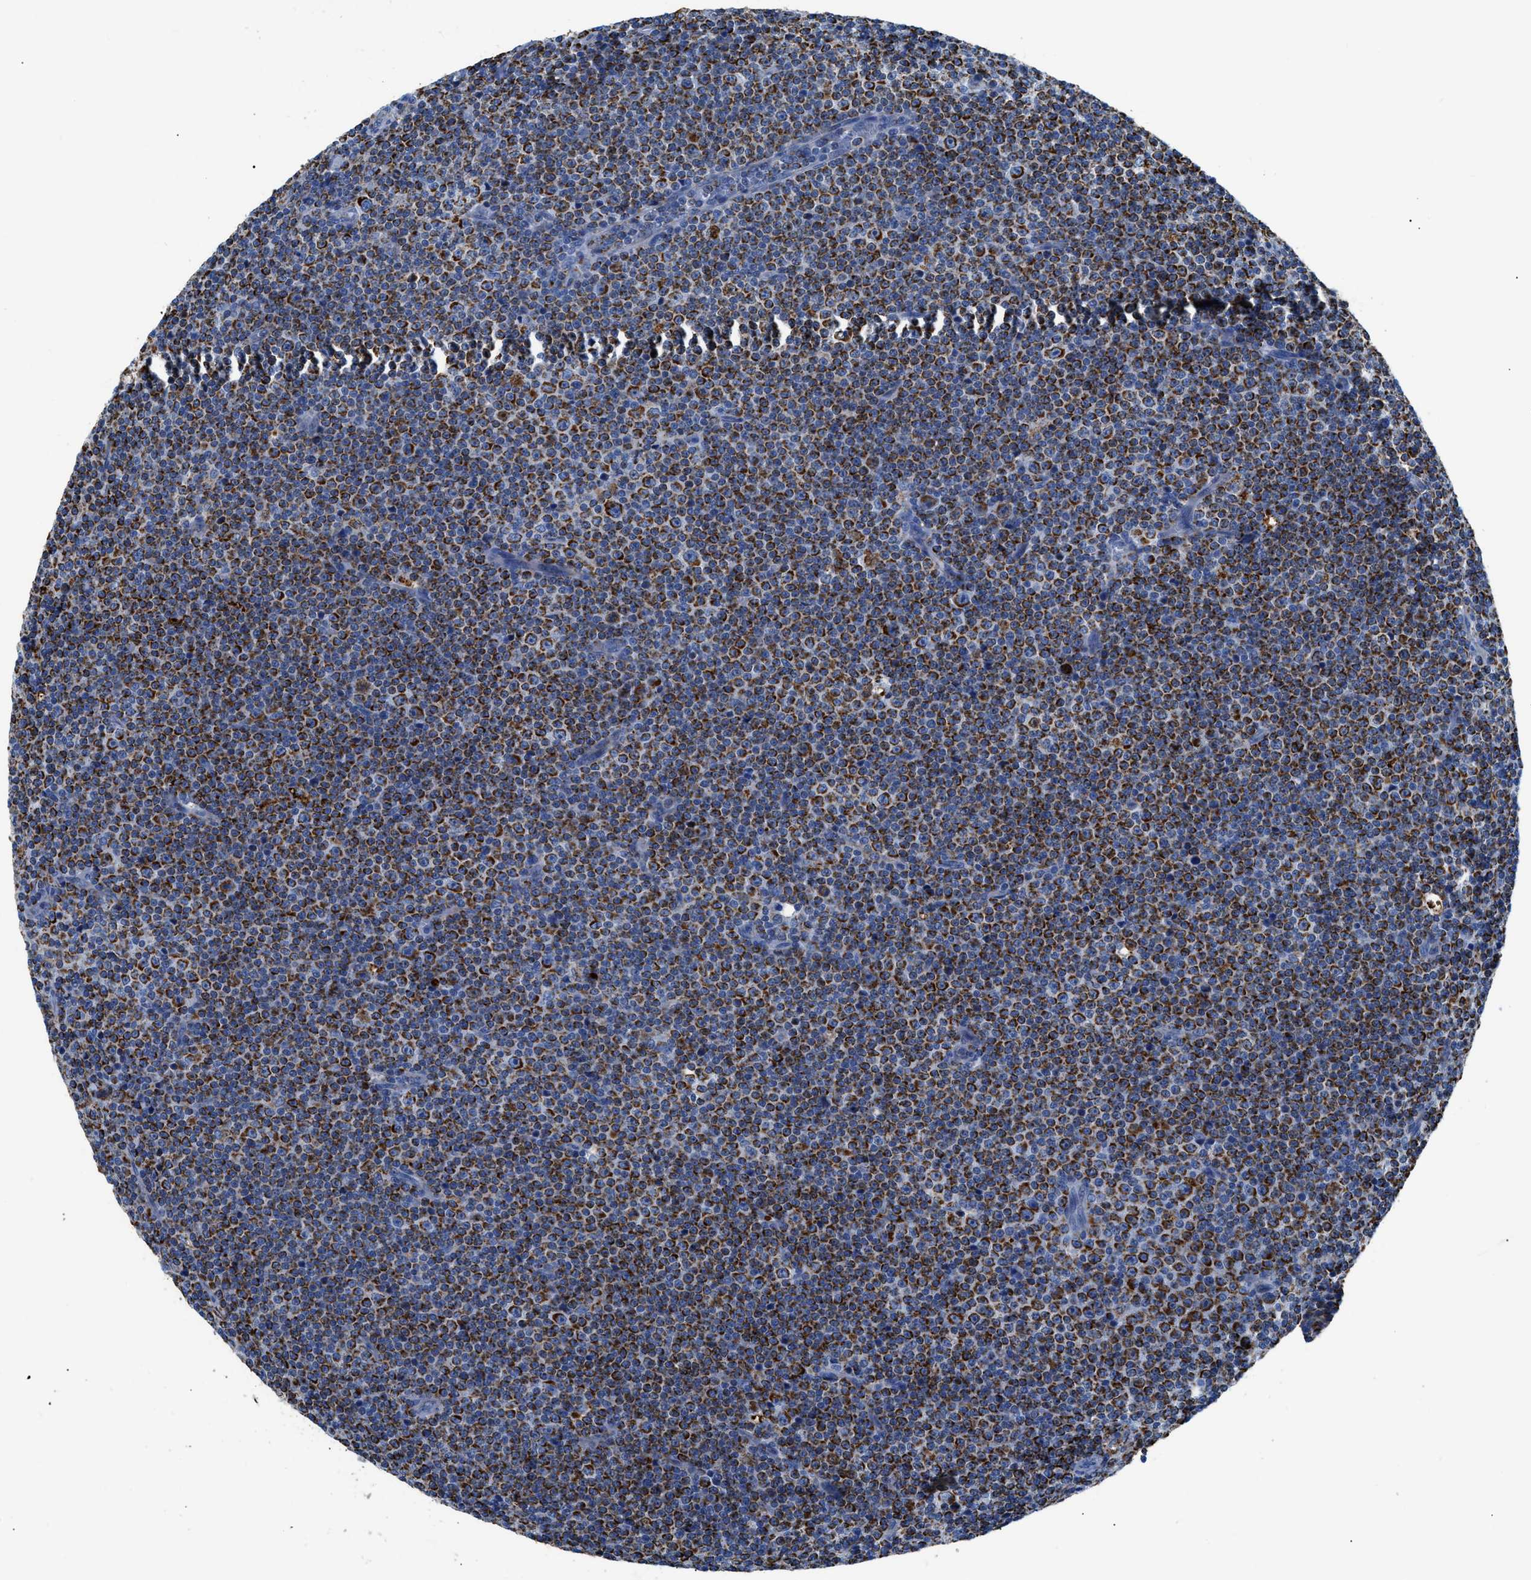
{"staining": {"intensity": "strong", "quantity": ">75%", "location": "cytoplasmic/membranous"}, "tissue": "lymphoma", "cell_type": "Tumor cells", "image_type": "cancer", "snomed": [{"axis": "morphology", "description": "Malignant lymphoma, non-Hodgkin's type, Low grade"}, {"axis": "topography", "description": "Lymph node"}], "caption": "Brown immunohistochemical staining in malignant lymphoma, non-Hodgkin's type (low-grade) demonstrates strong cytoplasmic/membranous positivity in approximately >75% of tumor cells. The protein is shown in brown color, while the nuclei are stained blue.", "gene": "ZDHHC3", "patient": {"sex": "female", "age": 67}}